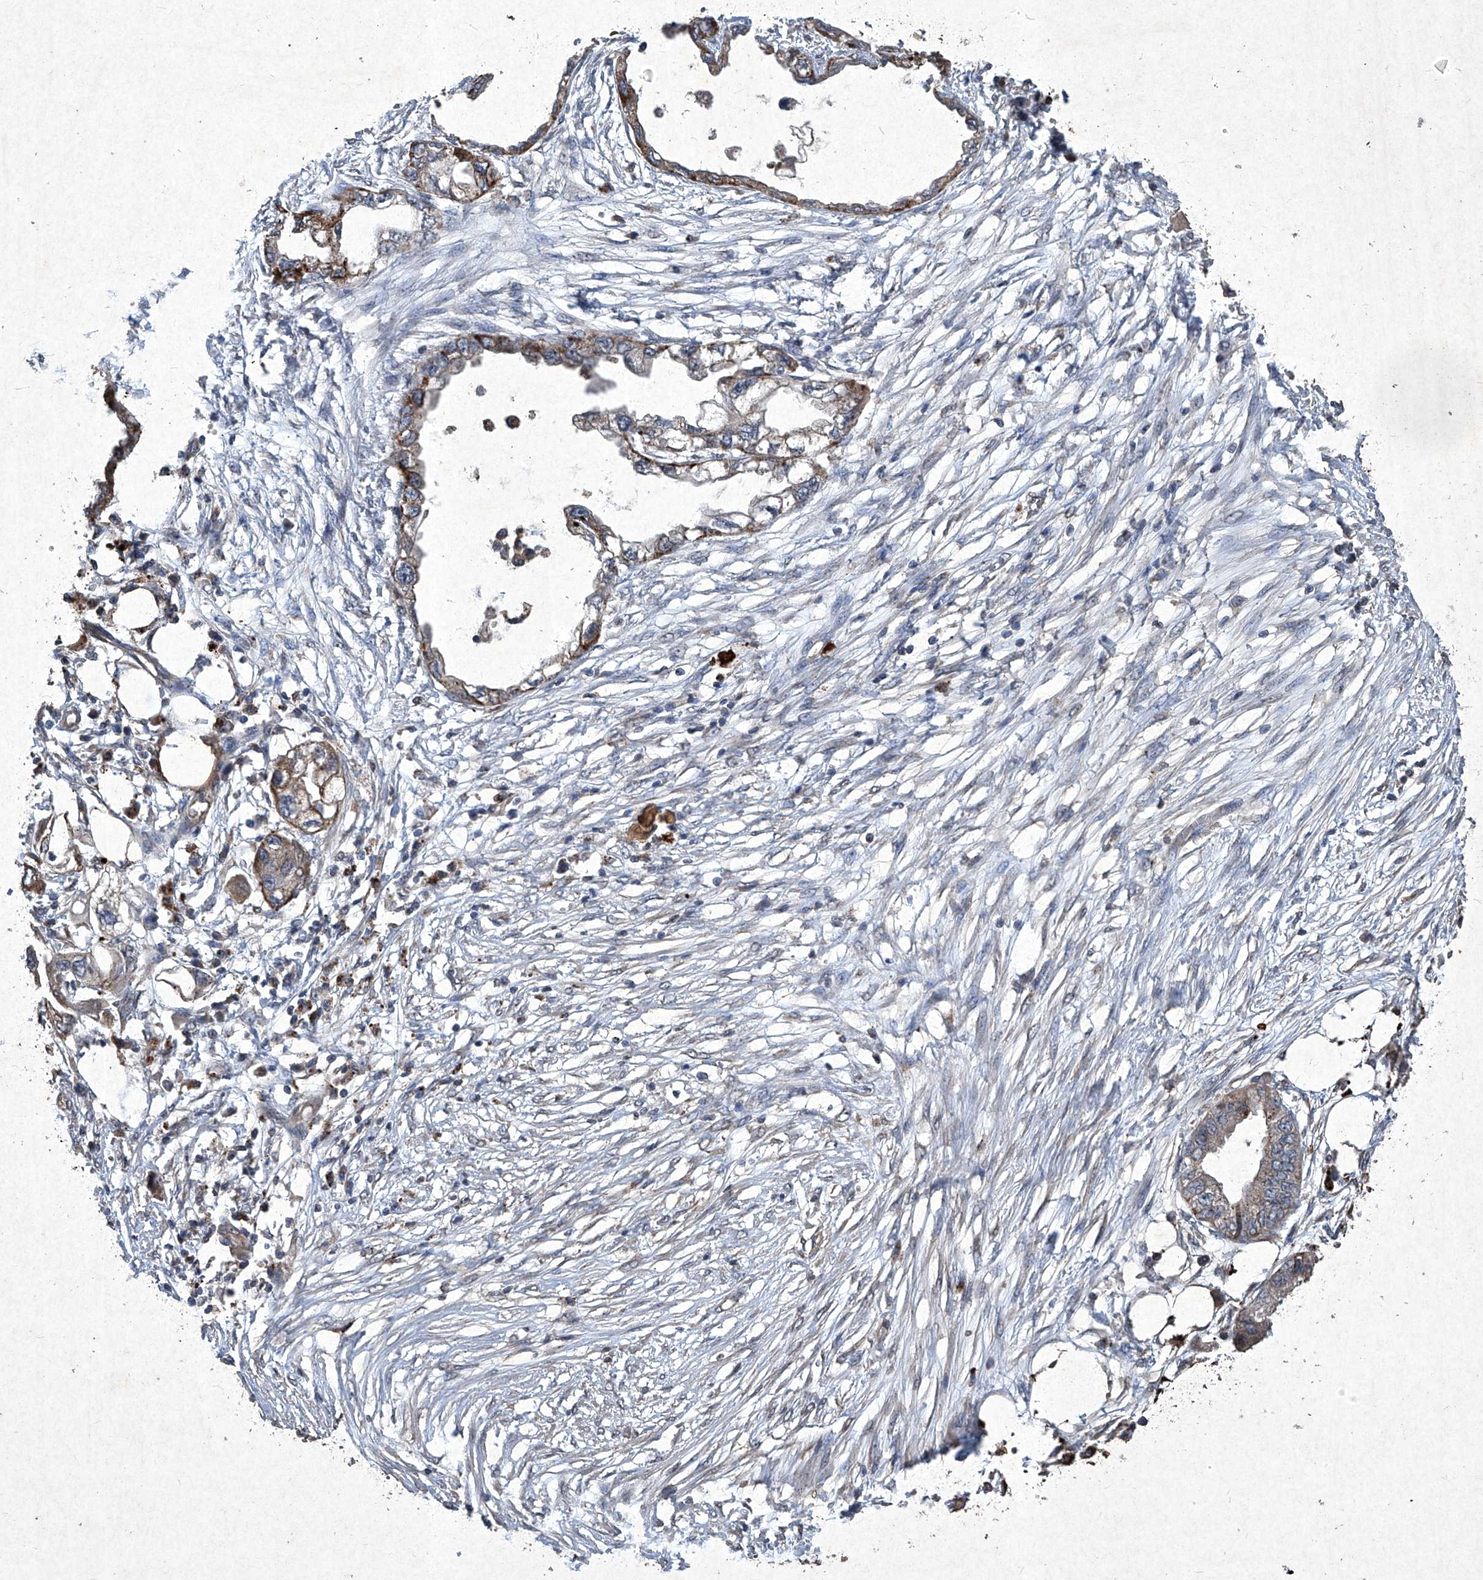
{"staining": {"intensity": "moderate", "quantity": "25%-75%", "location": "cytoplasmic/membranous"}, "tissue": "endometrial cancer", "cell_type": "Tumor cells", "image_type": "cancer", "snomed": [{"axis": "morphology", "description": "Adenocarcinoma, NOS"}, {"axis": "morphology", "description": "Adenocarcinoma, metastatic, NOS"}, {"axis": "topography", "description": "Adipose tissue"}, {"axis": "topography", "description": "Endometrium"}], "caption": "High-power microscopy captured an immunohistochemistry image of endometrial adenocarcinoma, revealing moderate cytoplasmic/membranous staining in about 25%-75% of tumor cells.", "gene": "MED16", "patient": {"sex": "female", "age": 67}}